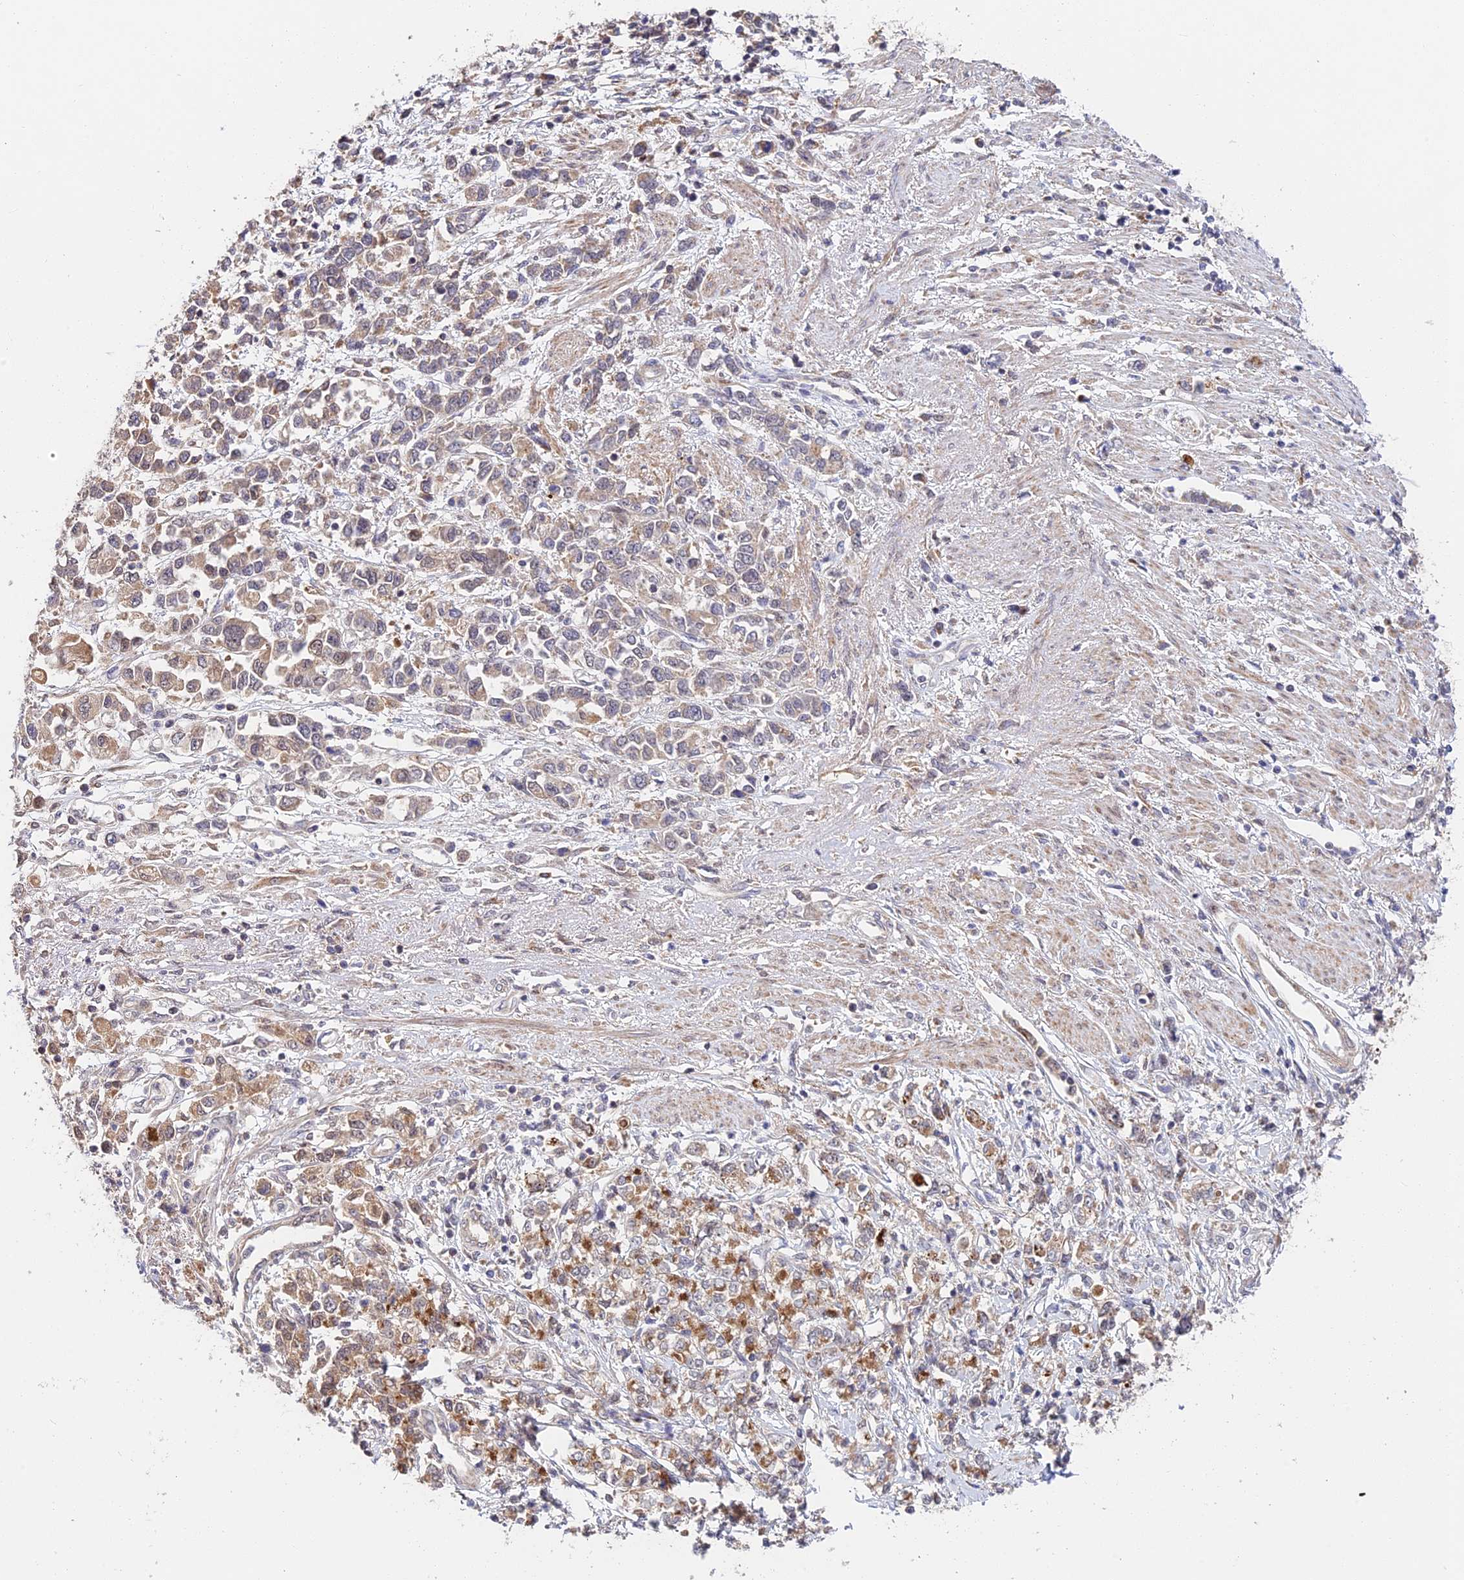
{"staining": {"intensity": "moderate", "quantity": "<25%", "location": "cytoplasmic/membranous"}, "tissue": "stomach cancer", "cell_type": "Tumor cells", "image_type": "cancer", "snomed": [{"axis": "morphology", "description": "Adenocarcinoma, NOS"}, {"axis": "topography", "description": "Stomach"}], "caption": "Stomach adenocarcinoma was stained to show a protein in brown. There is low levels of moderate cytoplasmic/membranous expression in about <25% of tumor cells. Using DAB (brown) and hematoxylin (blue) stains, captured at high magnification using brightfield microscopy.", "gene": "FUOM", "patient": {"sex": "female", "age": 76}}